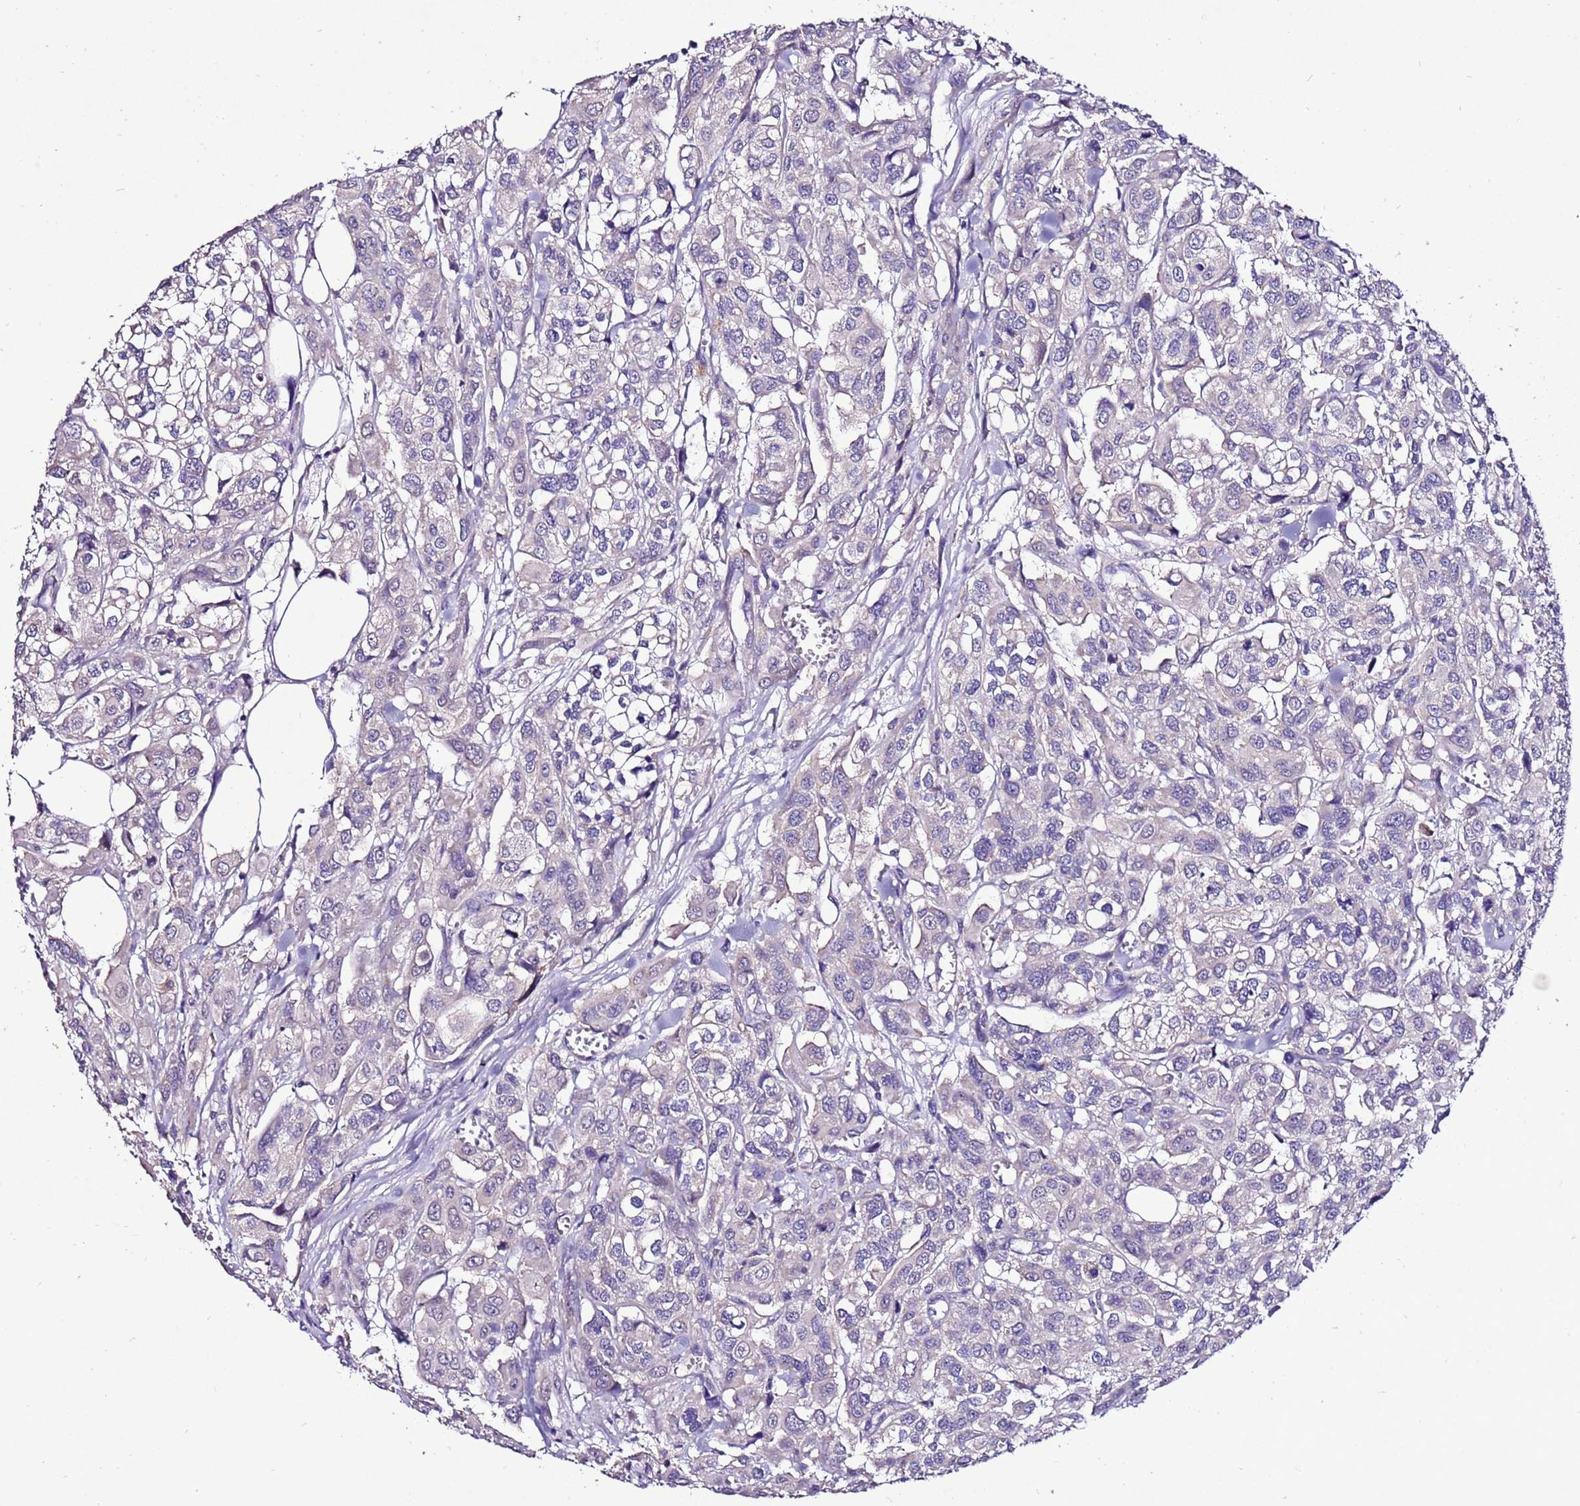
{"staining": {"intensity": "negative", "quantity": "none", "location": "none"}, "tissue": "urothelial cancer", "cell_type": "Tumor cells", "image_type": "cancer", "snomed": [{"axis": "morphology", "description": "Urothelial carcinoma, High grade"}, {"axis": "topography", "description": "Urinary bladder"}], "caption": "A high-resolution photomicrograph shows immunohistochemistry staining of urothelial cancer, which demonstrates no significant staining in tumor cells.", "gene": "TMEM106C", "patient": {"sex": "male", "age": 67}}